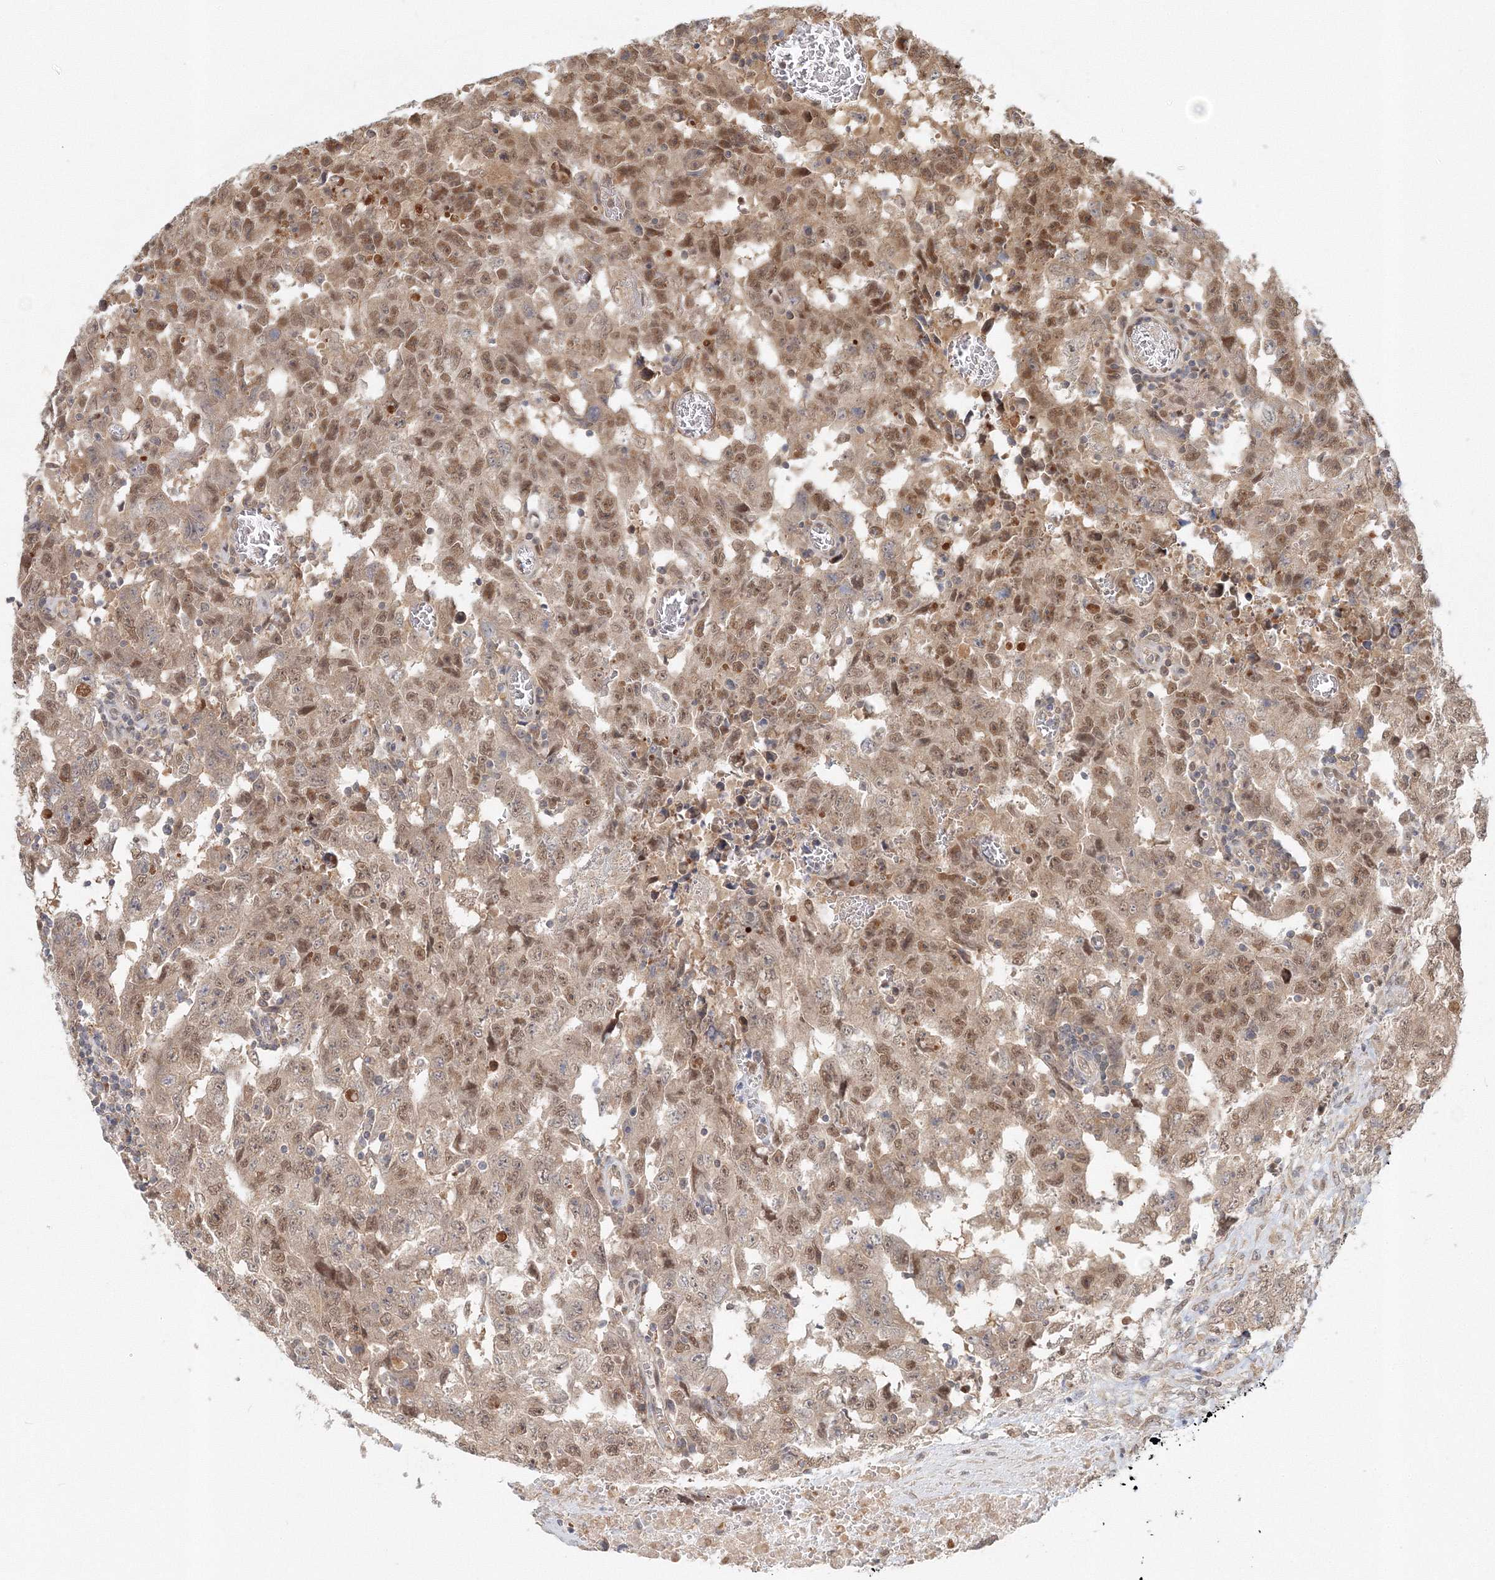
{"staining": {"intensity": "moderate", "quantity": ">75%", "location": "nuclear"}, "tissue": "testis cancer", "cell_type": "Tumor cells", "image_type": "cancer", "snomed": [{"axis": "morphology", "description": "Carcinoma, Embryonal, NOS"}, {"axis": "topography", "description": "Testis"}], "caption": "Testis cancer stained for a protein reveals moderate nuclear positivity in tumor cells.", "gene": "PSMD6", "patient": {"sex": "male", "age": 26}}